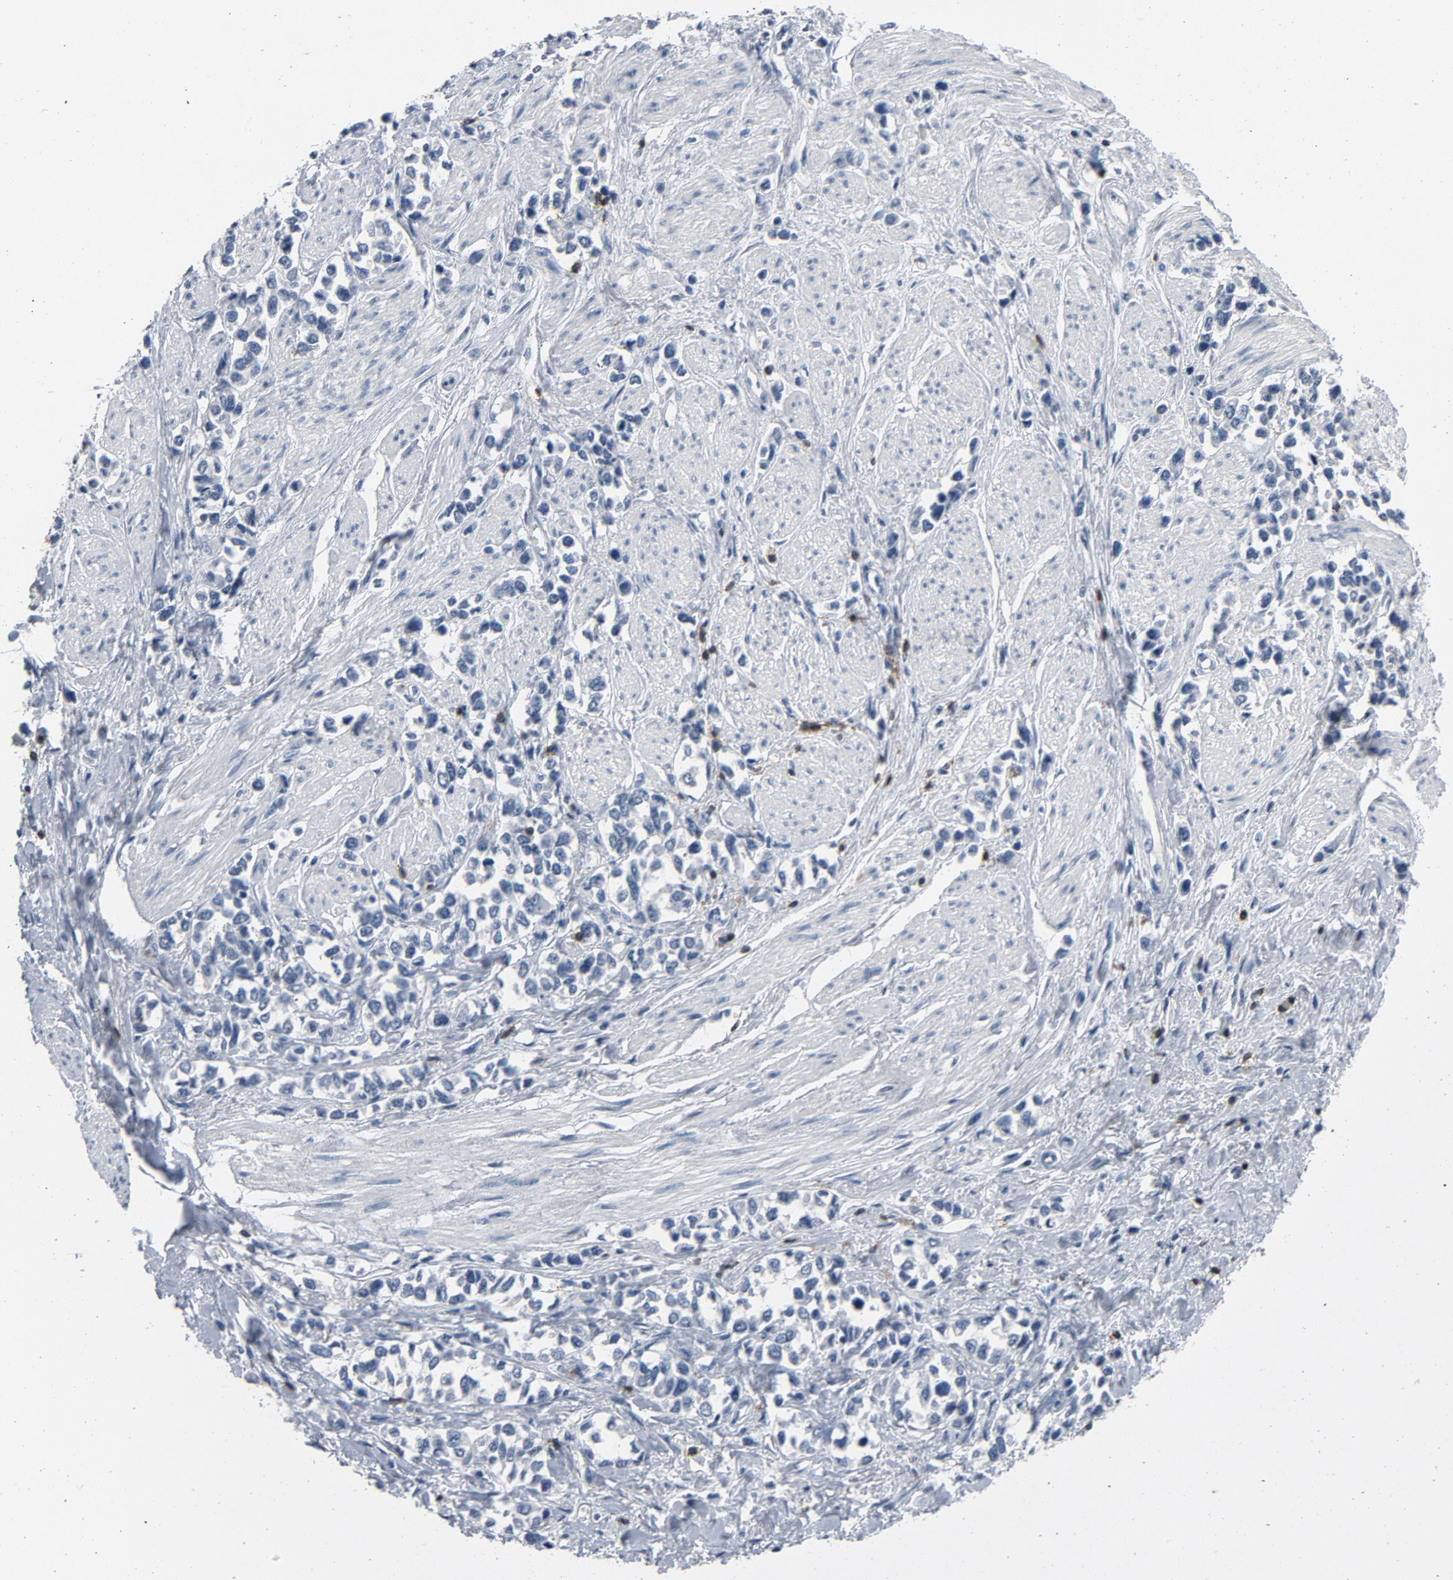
{"staining": {"intensity": "negative", "quantity": "none", "location": "none"}, "tissue": "stomach cancer", "cell_type": "Tumor cells", "image_type": "cancer", "snomed": [{"axis": "morphology", "description": "Adenocarcinoma, NOS"}, {"axis": "topography", "description": "Stomach, upper"}], "caption": "Immunohistochemistry image of neoplastic tissue: stomach cancer stained with DAB exhibits no significant protein staining in tumor cells.", "gene": "LCK", "patient": {"sex": "male", "age": 76}}